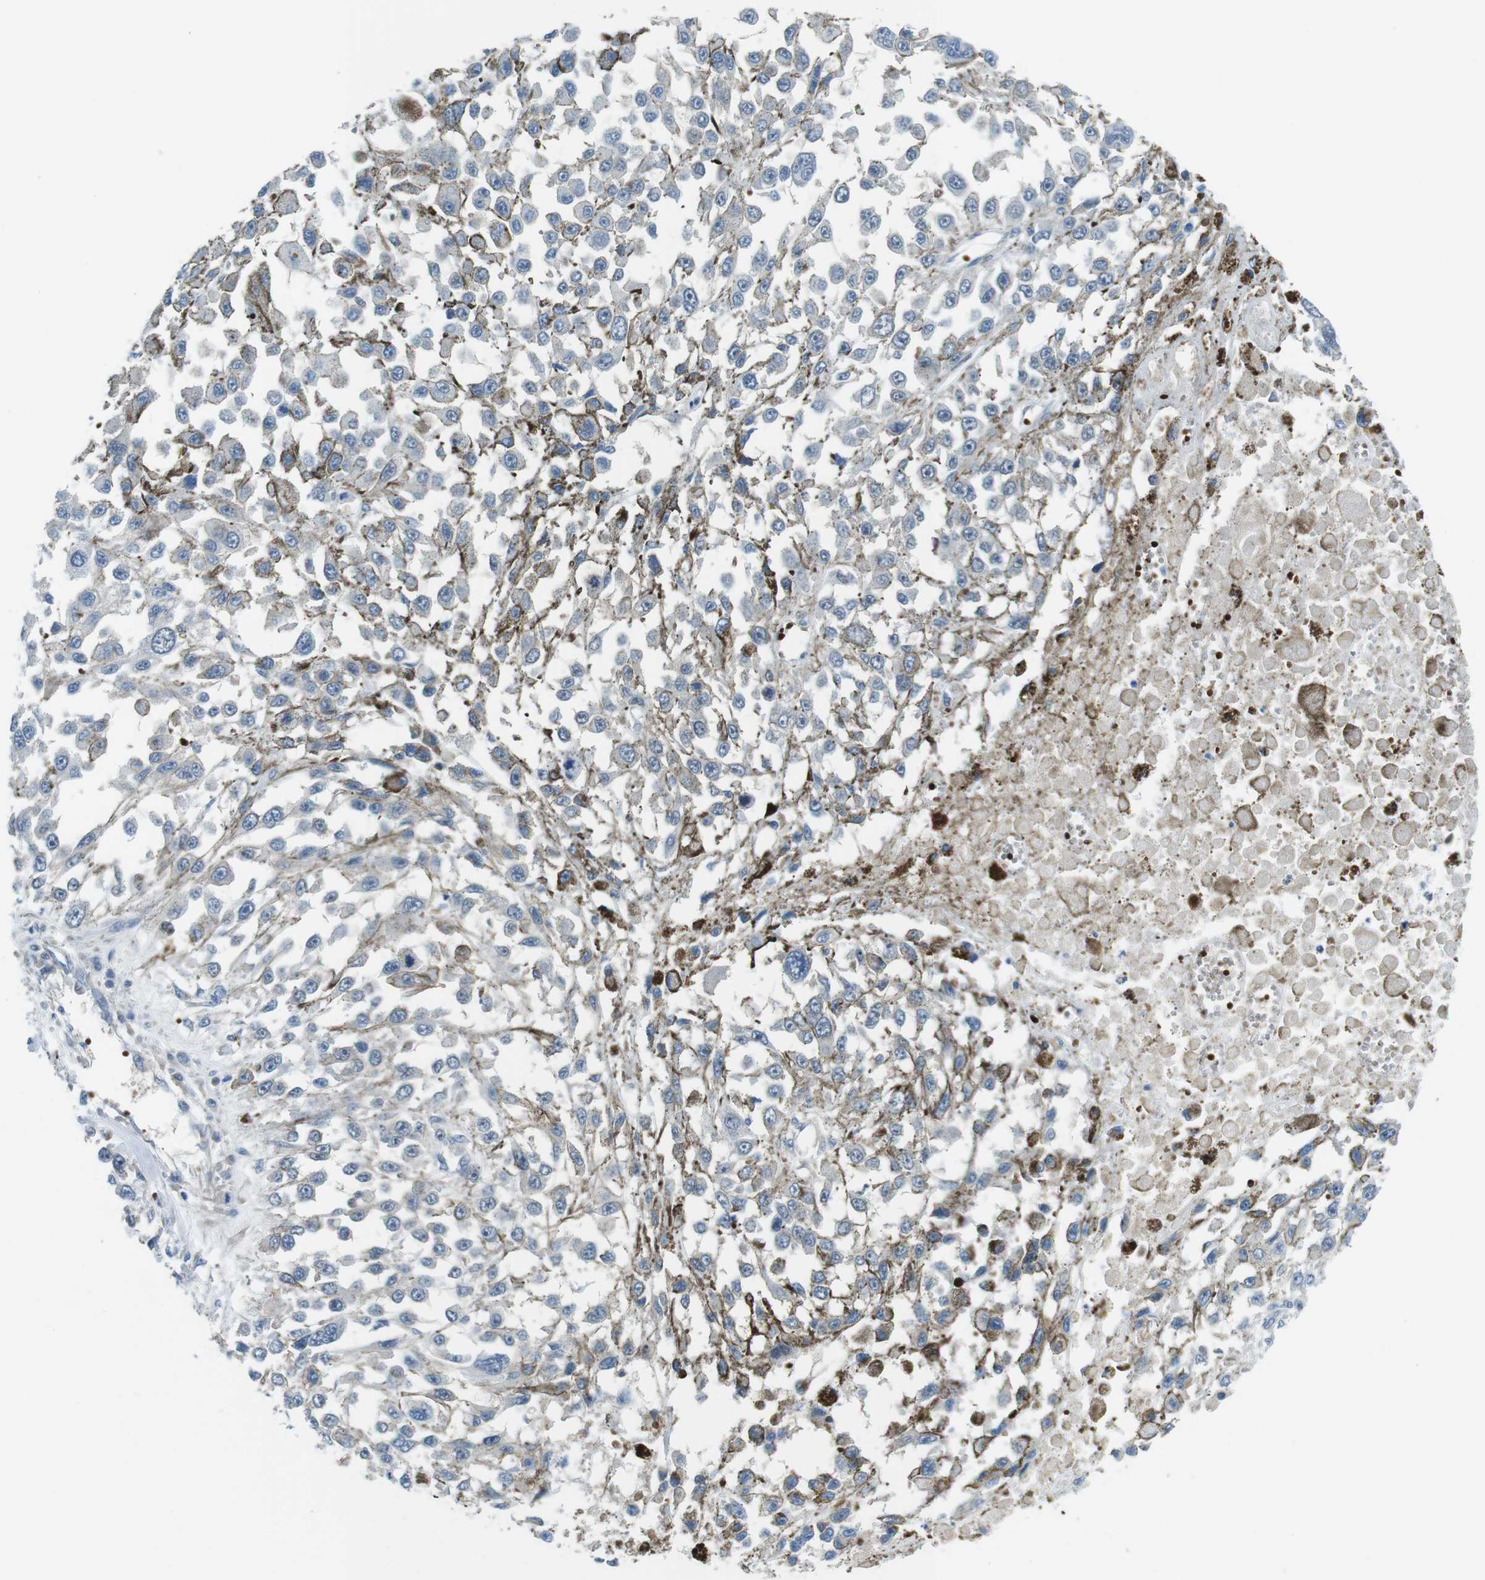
{"staining": {"intensity": "negative", "quantity": "none", "location": "none"}, "tissue": "melanoma", "cell_type": "Tumor cells", "image_type": "cancer", "snomed": [{"axis": "morphology", "description": "Malignant melanoma, Metastatic site"}, {"axis": "topography", "description": "Lymph node"}], "caption": "The immunohistochemistry histopathology image has no significant staining in tumor cells of malignant melanoma (metastatic site) tissue.", "gene": "WSCD1", "patient": {"sex": "male", "age": 59}}